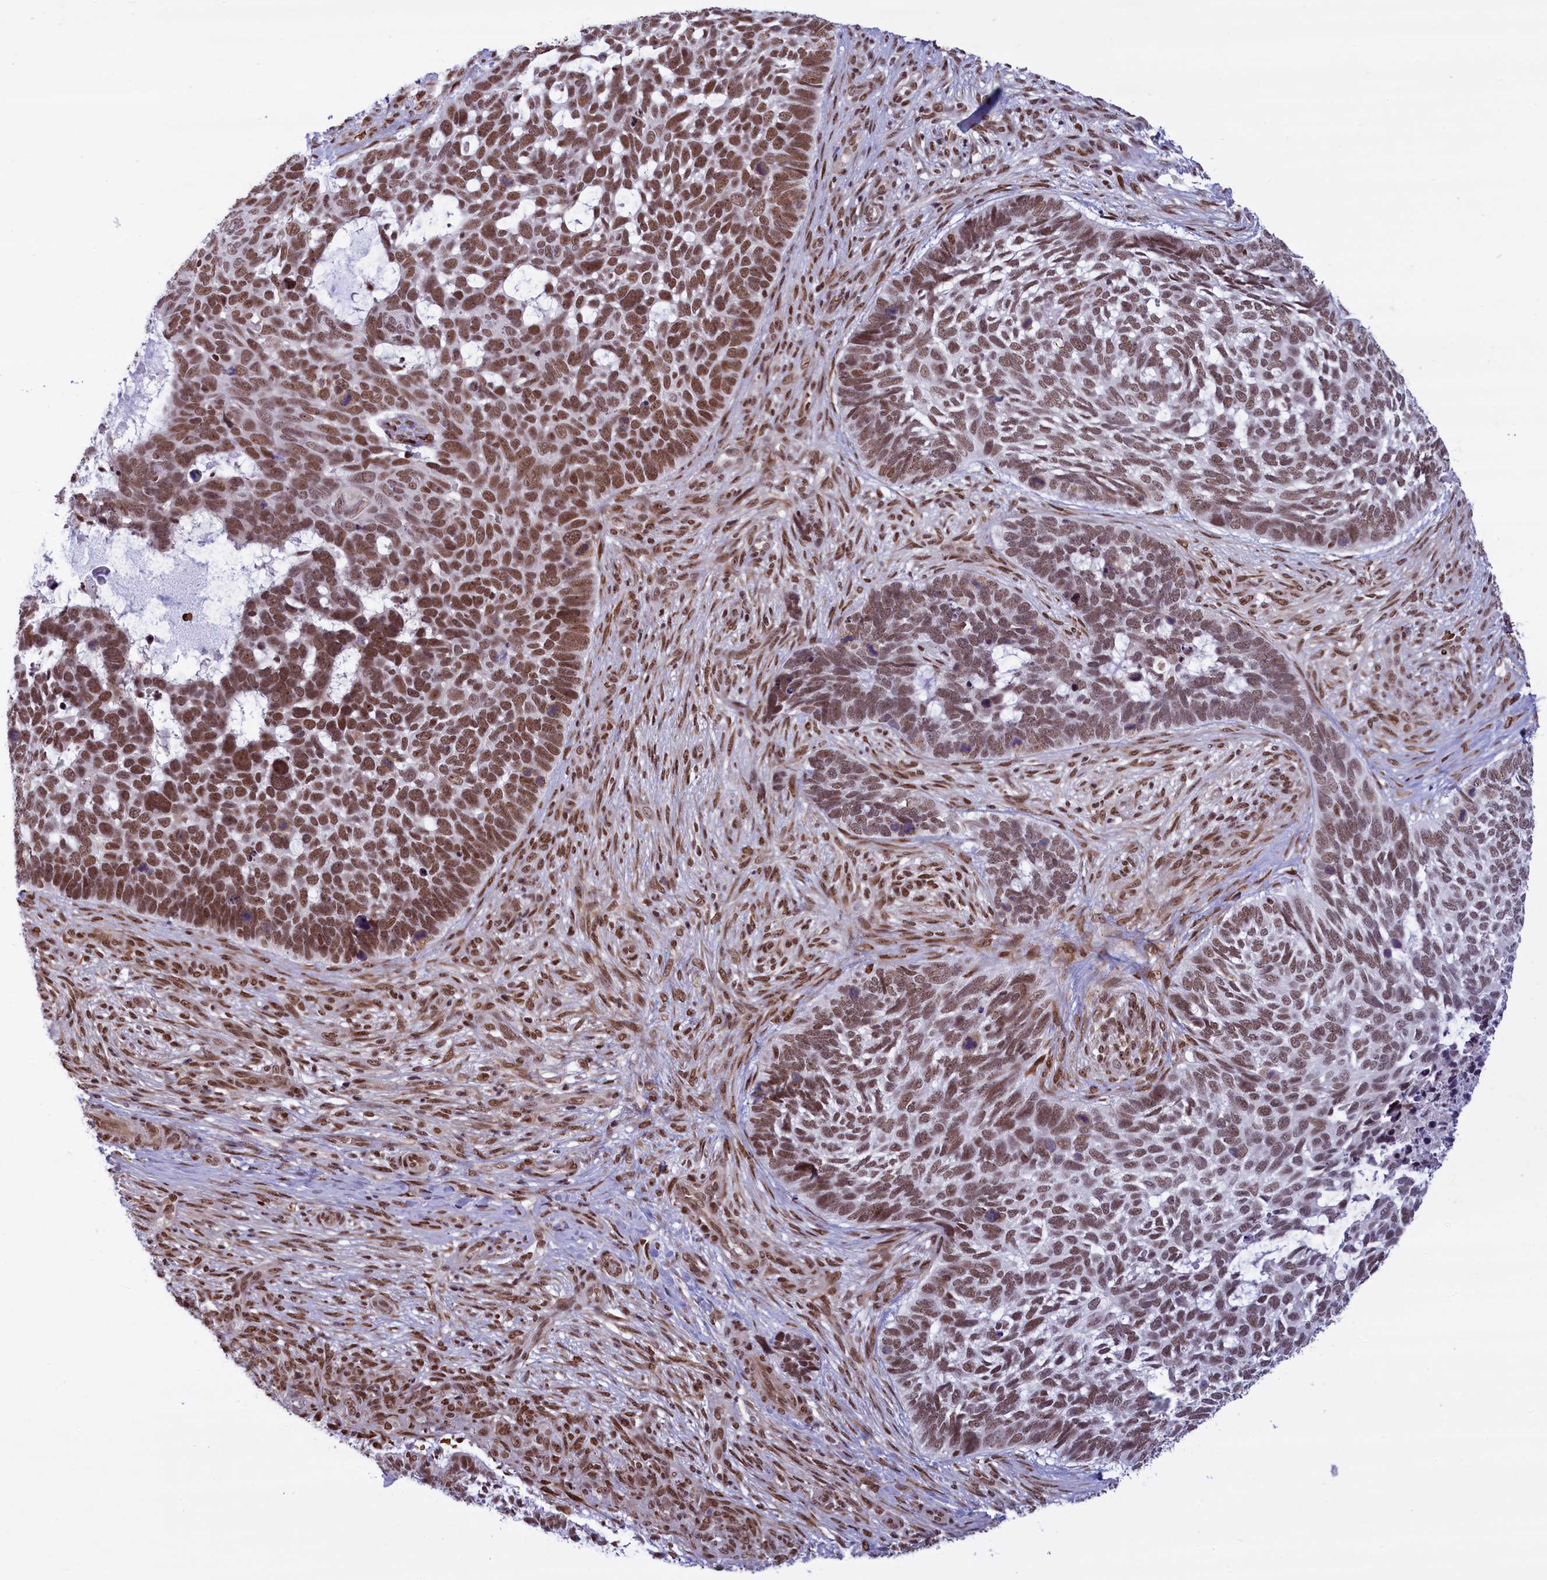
{"staining": {"intensity": "moderate", "quantity": ">75%", "location": "nuclear"}, "tissue": "skin cancer", "cell_type": "Tumor cells", "image_type": "cancer", "snomed": [{"axis": "morphology", "description": "Basal cell carcinoma"}, {"axis": "topography", "description": "Skin"}], "caption": "This image exhibits immunohistochemistry (IHC) staining of human skin cancer, with medium moderate nuclear positivity in approximately >75% of tumor cells.", "gene": "MPHOSPH8", "patient": {"sex": "male", "age": 88}}